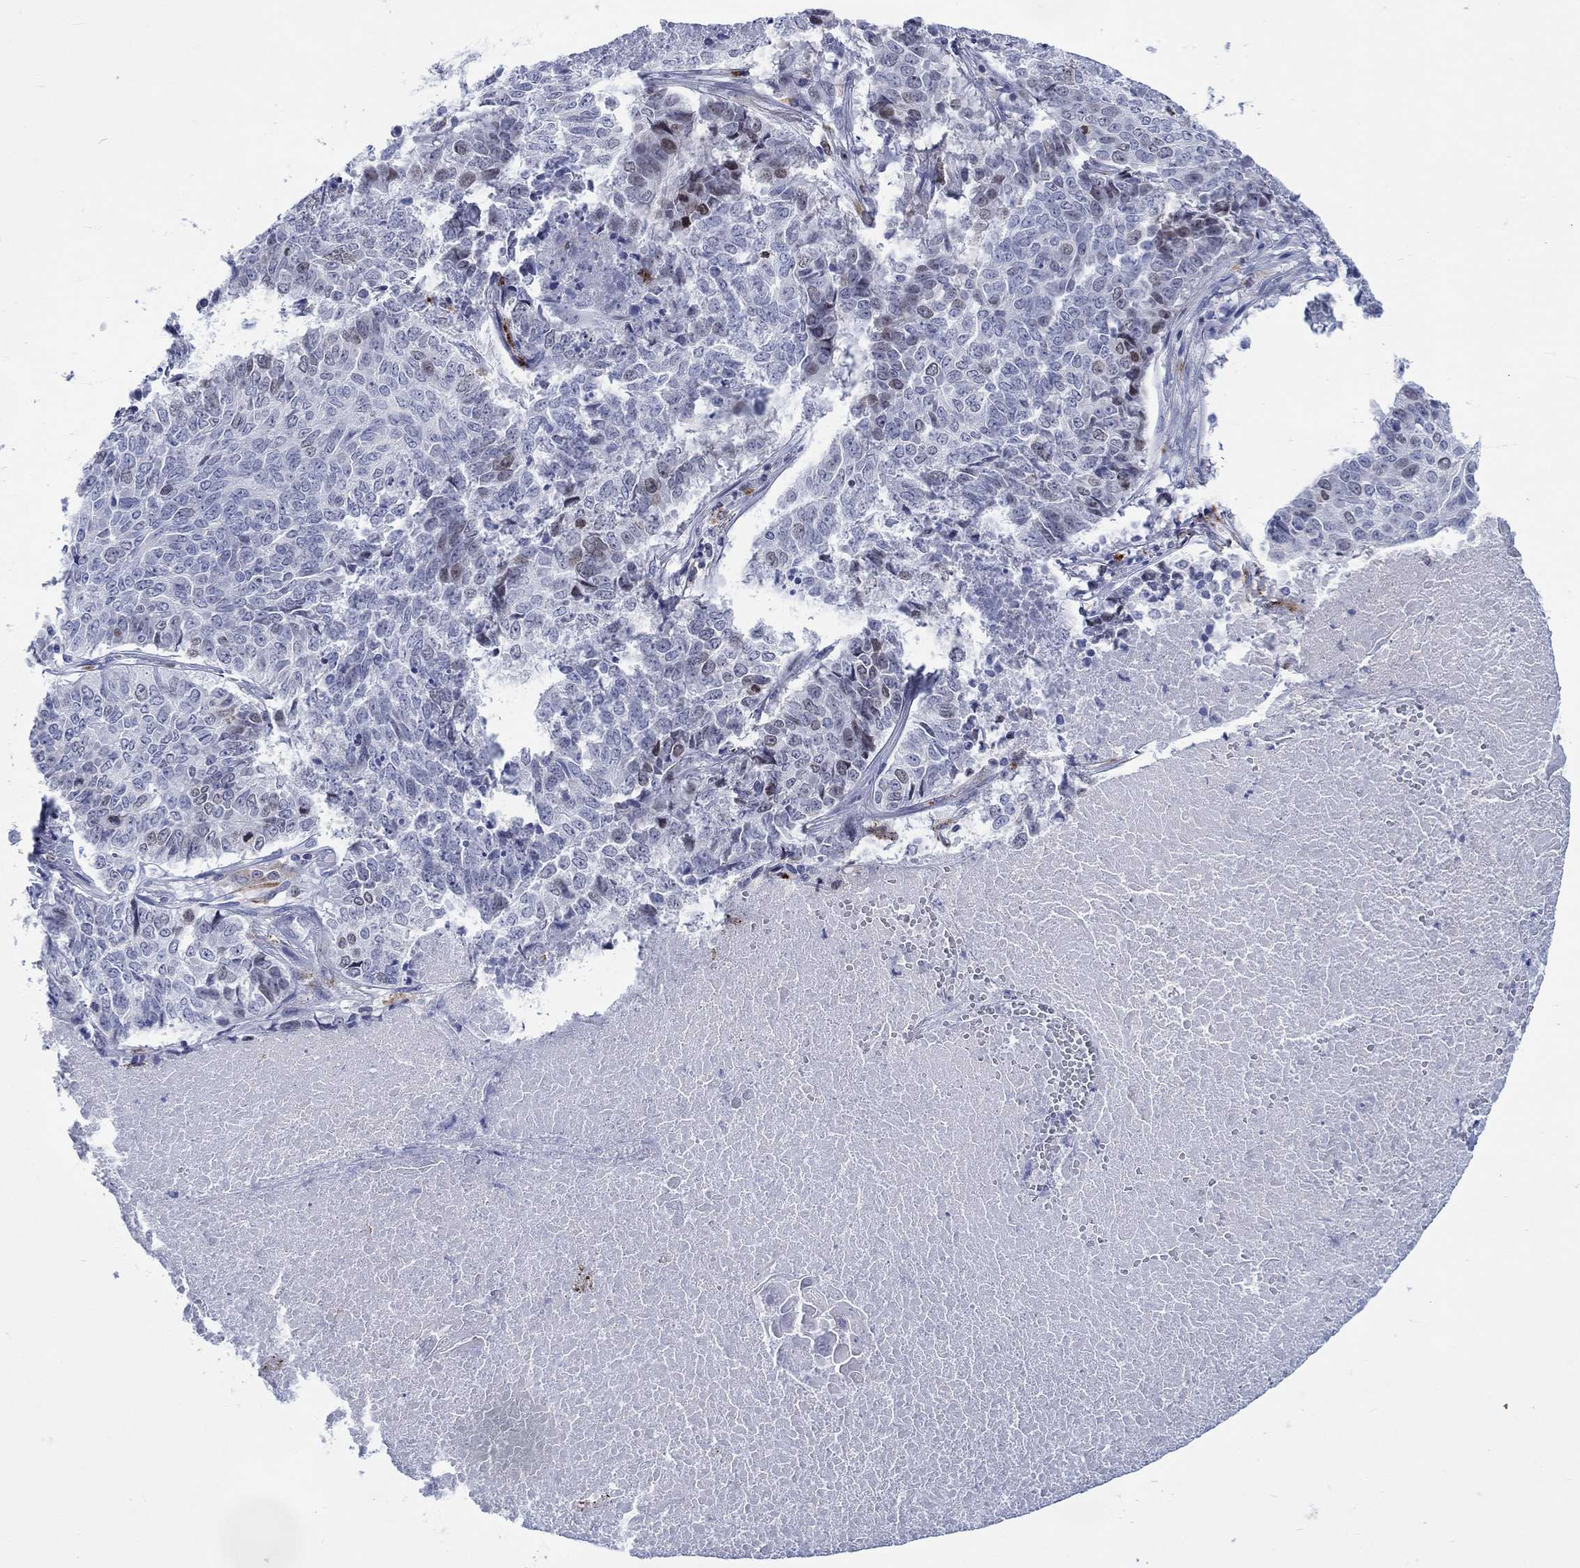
{"staining": {"intensity": "moderate", "quantity": "<25%", "location": "nuclear"}, "tissue": "lung cancer", "cell_type": "Tumor cells", "image_type": "cancer", "snomed": [{"axis": "morphology", "description": "Squamous cell carcinoma, NOS"}, {"axis": "topography", "description": "Lung"}], "caption": "Human lung squamous cell carcinoma stained for a protein (brown) demonstrates moderate nuclear positive staining in approximately <25% of tumor cells.", "gene": "CDCA2", "patient": {"sex": "male", "age": 64}}